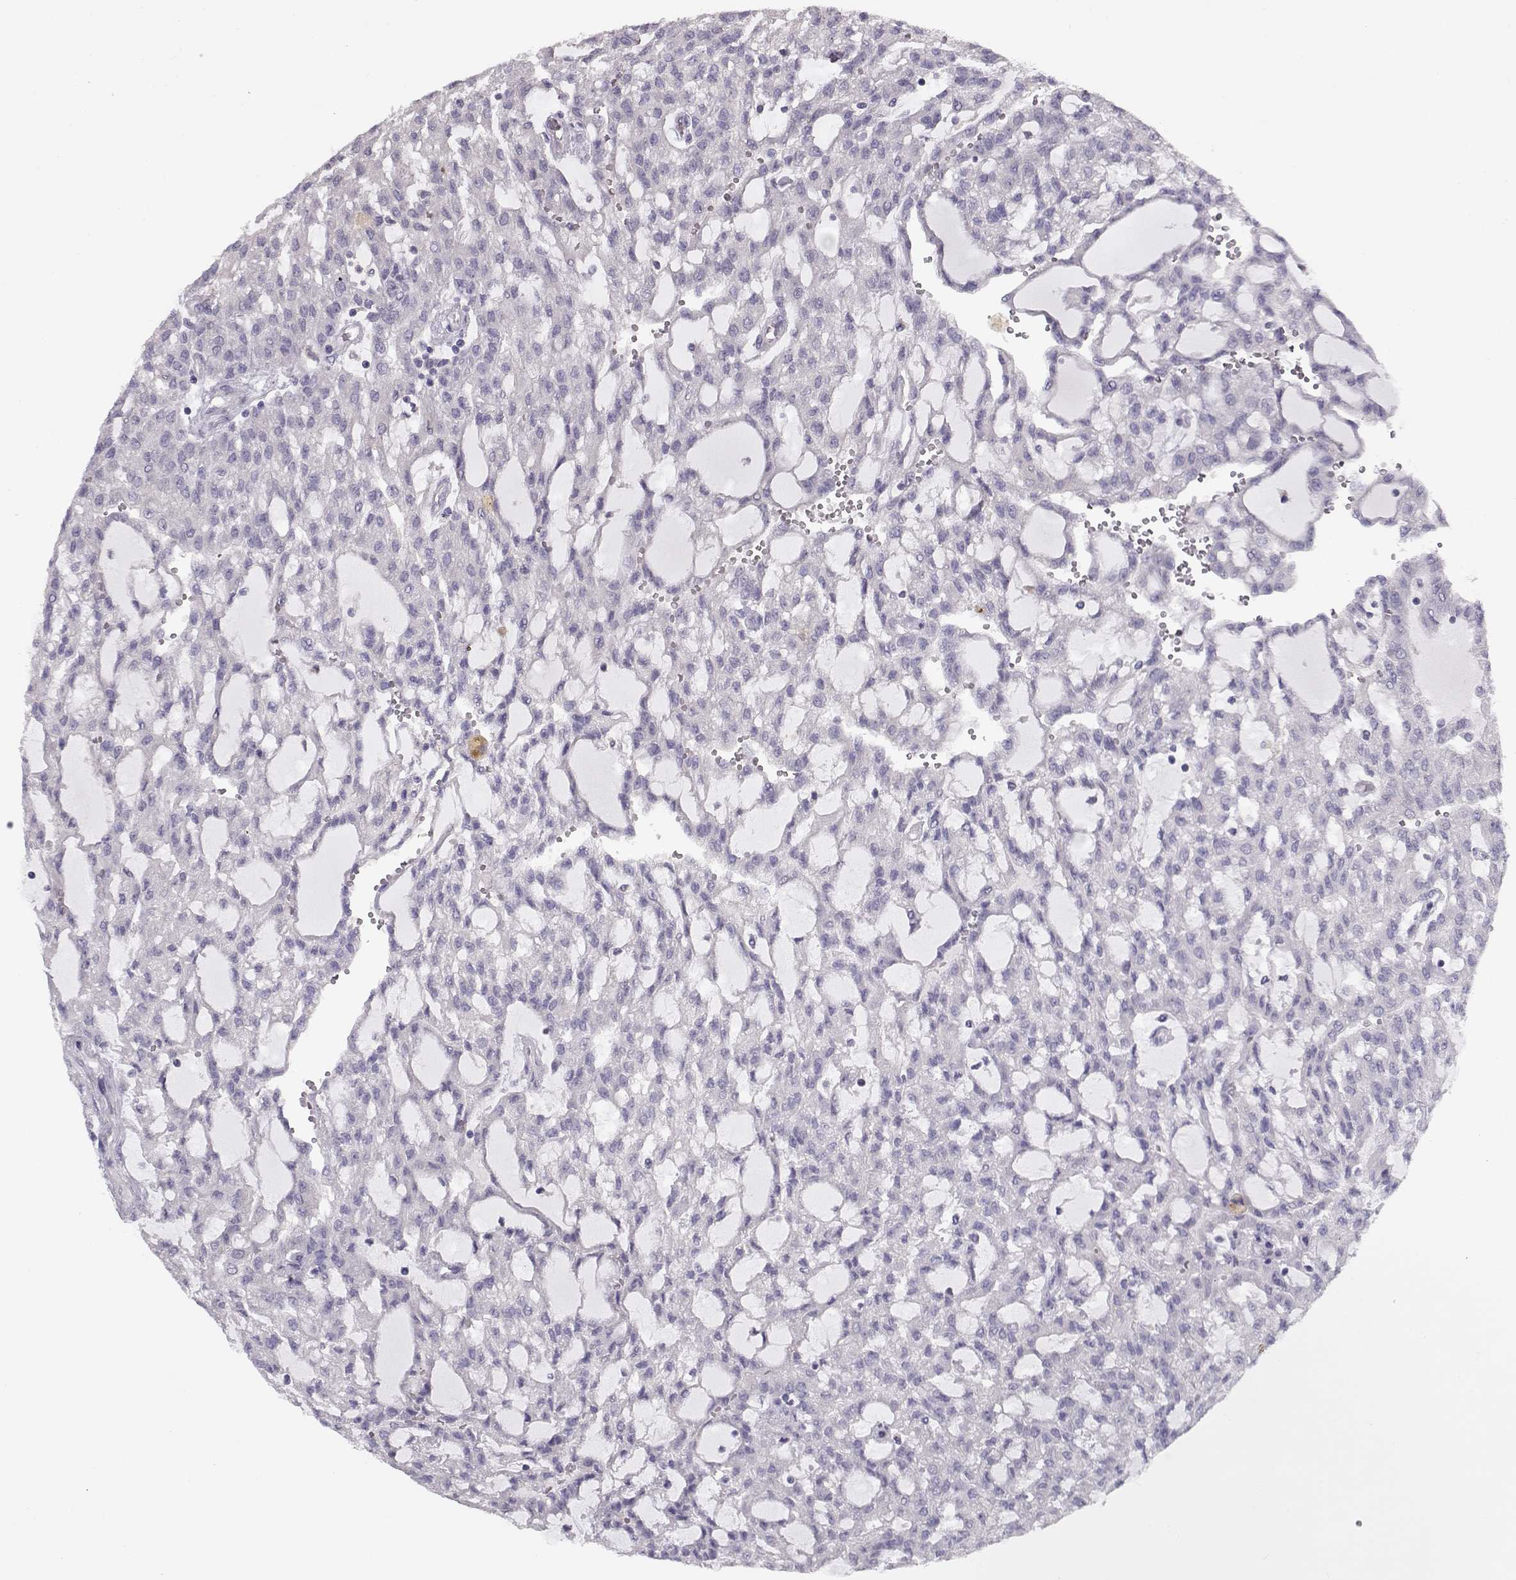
{"staining": {"intensity": "negative", "quantity": "none", "location": "none"}, "tissue": "renal cancer", "cell_type": "Tumor cells", "image_type": "cancer", "snomed": [{"axis": "morphology", "description": "Adenocarcinoma, NOS"}, {"axis": "topography", "description": "Kidney"}], "caption": "Tumor cells are negative for brown protein staining in renal adenocarcinoma. The staining was performed using DAB (3,3'-diaminobenzidine) to visualize the protein expression in brown, while the nuclei were stained in blue with hematoxylin (Magnification: 20x).", "gene": "GRK1", "patient": {"sex": "male", "age": 63}}